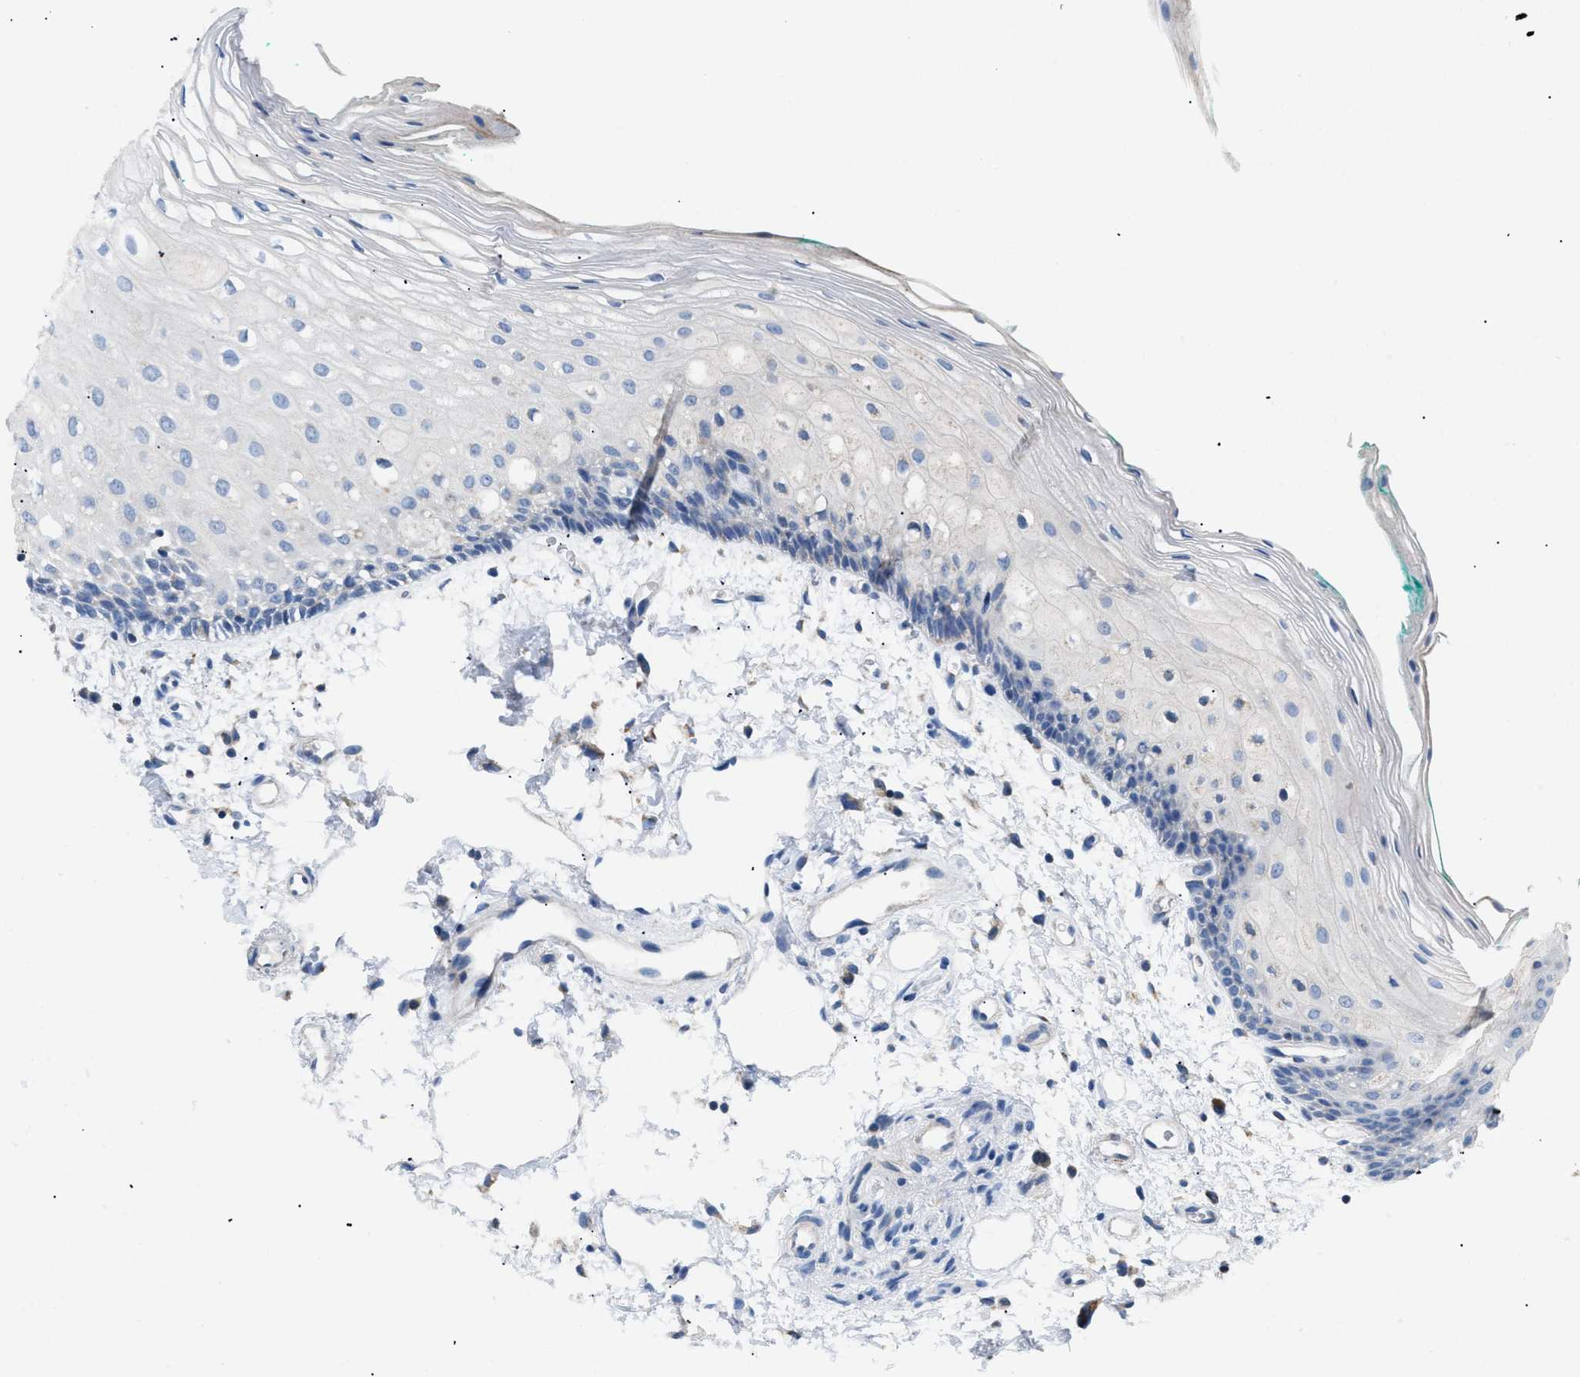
{"staining": {"intensity": "negative", "quantity": "none", "location": "none"}, "tissue": "oral mucosa", "cell_type": "Squamous epithelial cells", "image_type": "normal", "snomed": [{"axis": "morphology", "description": "Normal tissue, NOS"}, {"axis": "topography", "description": "Skeletal muscle"}, {"axis": "topography", "description": "Oral tissue"}, {"axis": "topography", "description": "Peripheral nerve tissue"}], "caption": "This is an immunohistochemistry image of normal oral mucosa. There is no staining in squamous epithelial cells.", "gene": "ILDR1", "patient": {"sex": "female", "age": 84}}